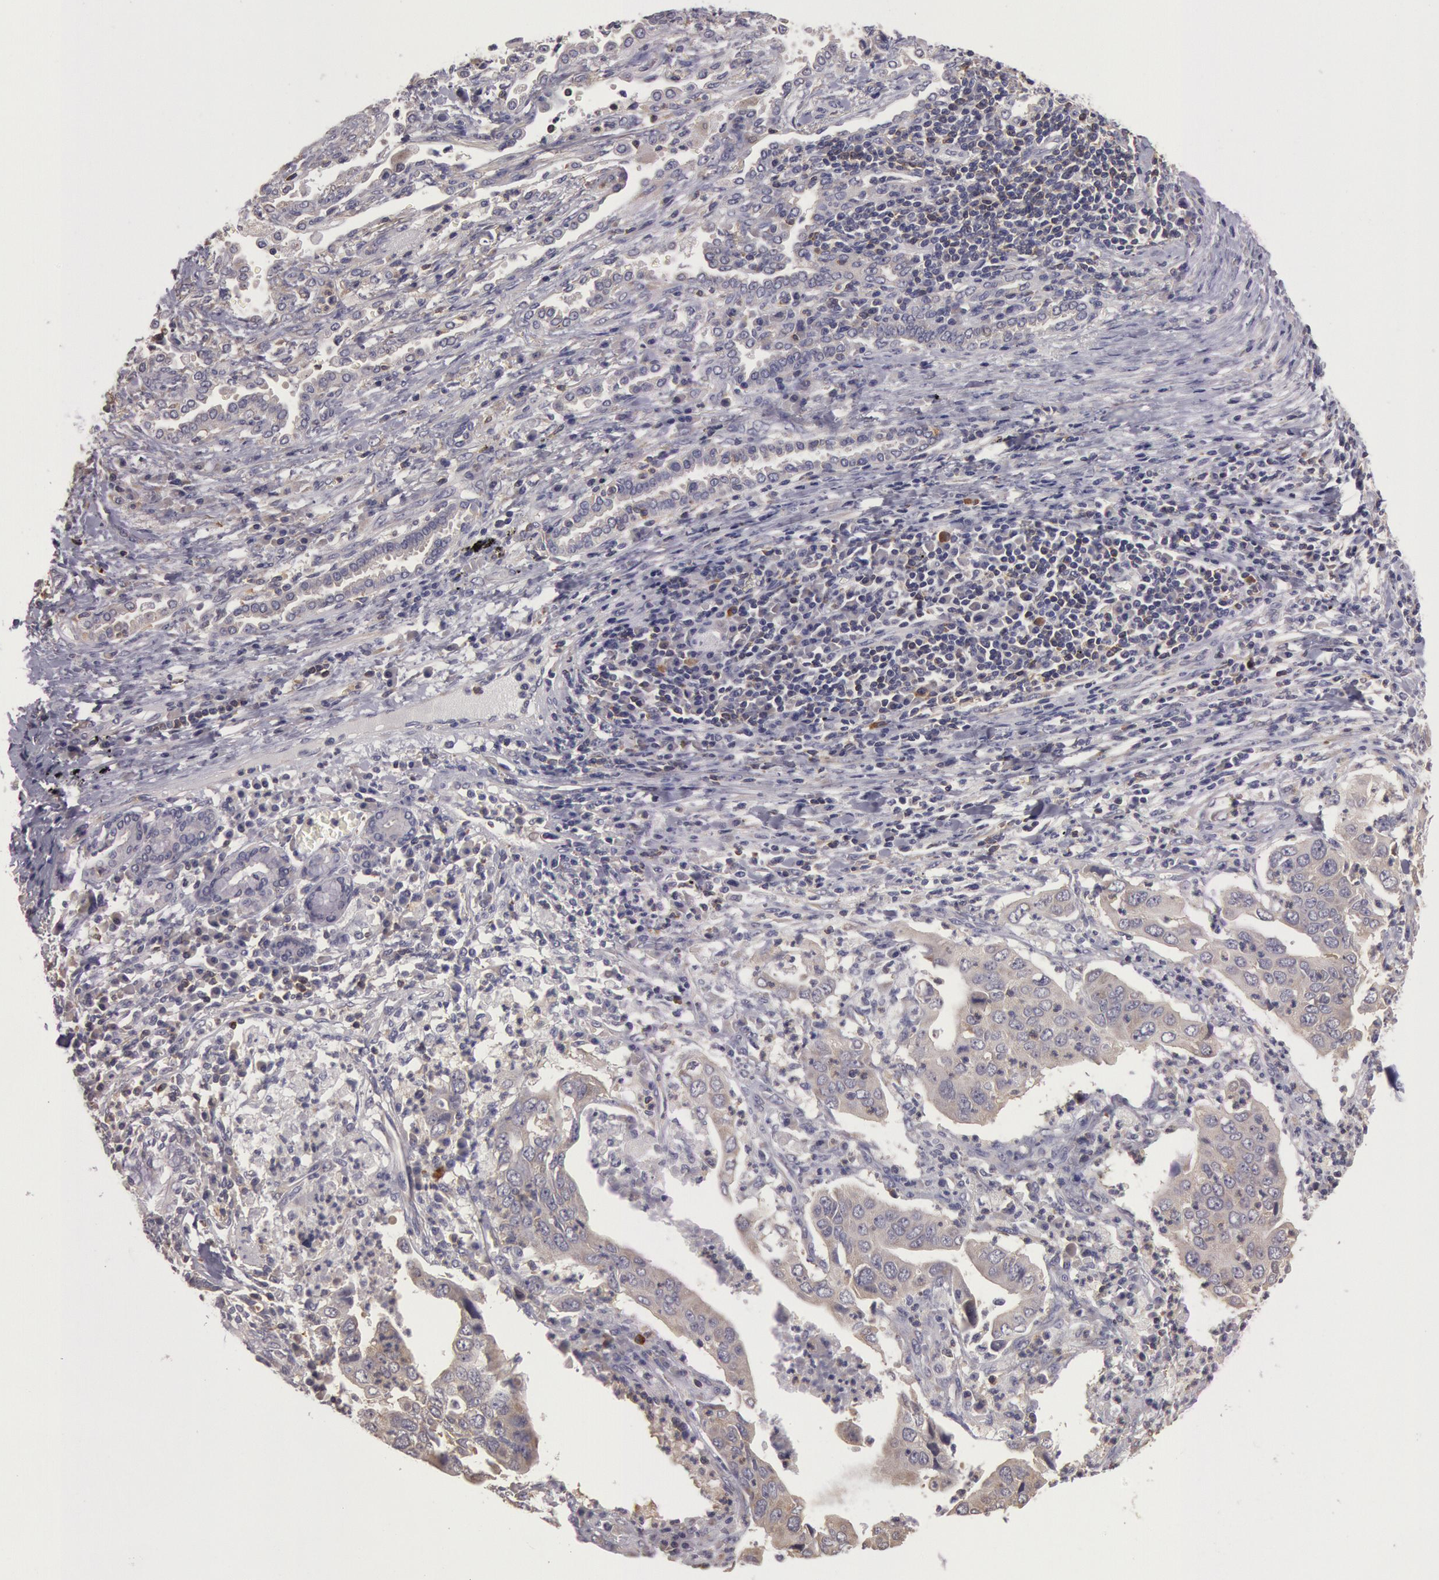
{"staining": {"intensity": "weak", "quantity": ">75%", "location": "cytoplasmic/membranous"}, "tissue": "lung cancer", "cell_type": "Tumor cells", "image_type": "cancer", "snomed": [{"axis": "morphology", "description": "Adenocarcinoma, NOS"}, {"axis": "topography", "description": "Lung"}], "caption": "Brown immunohistochemical staining in human adenocarcinoma (lung) shows weak cytoplasmic/membranous staining in approximately >75% of tumor cells.", "gene": "NMT2", "patient": {"sex": "male", "age": 48}}